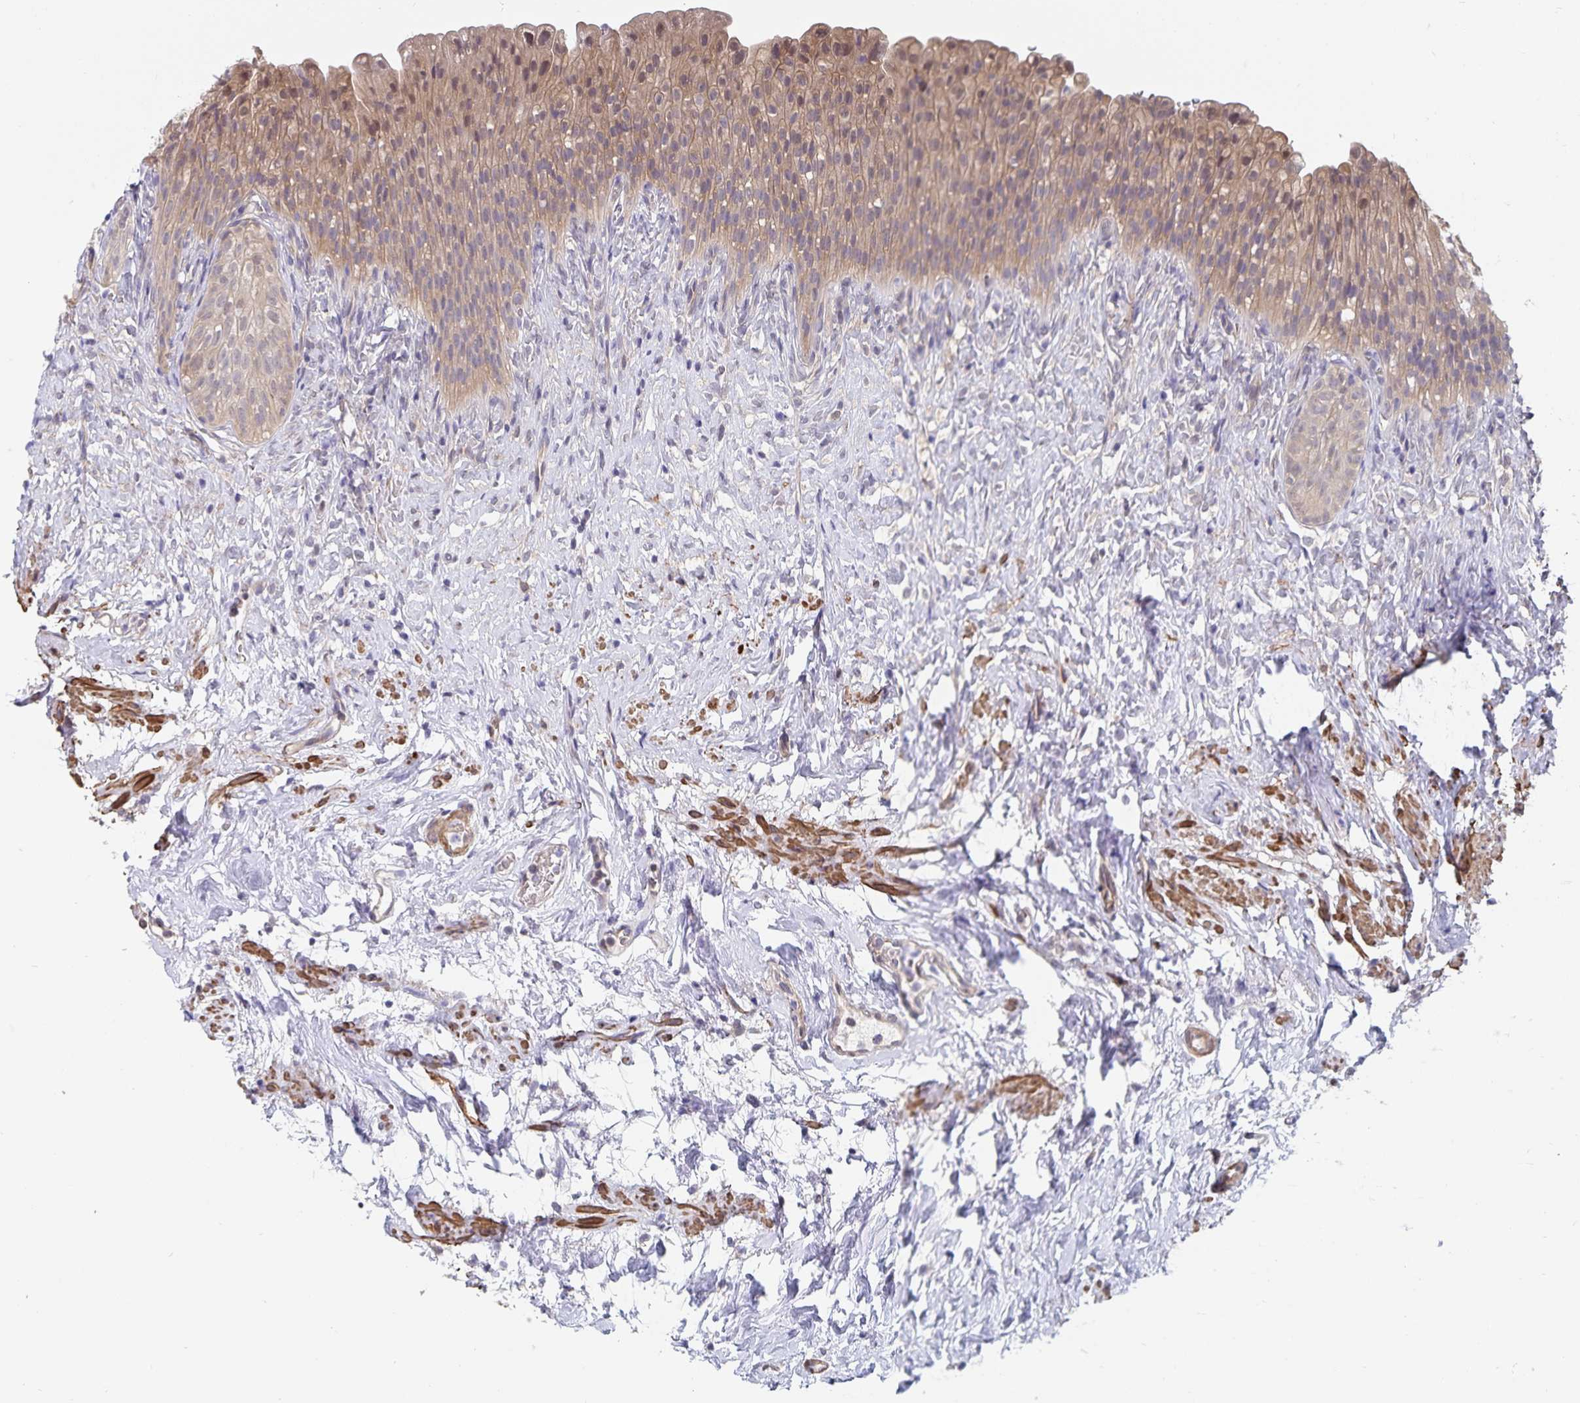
{"staining": {"intensity": "moderate", "quantity": "<25%", "location": "cytoplasmic/membranous,nuclear"}, "tissue": "urinary bladder", "cell_type": "Urothelial cells", "image_type": "normal", "snomed": [{"axis": "morphology", "description": "Normal tissue, NOS"}, {"axis": "topography", "description": "Urinary bladder"}, {"axis": "topography", "description": "Prostate"}], "caption": "Urothelial cells demonstrate moderate cytoplasmic/membranous,nuclear positivity in approximately <25% of cells in benign urinary bladder.", "gene": "BAG6", "patient": {"sex": "male", "age": 76}}